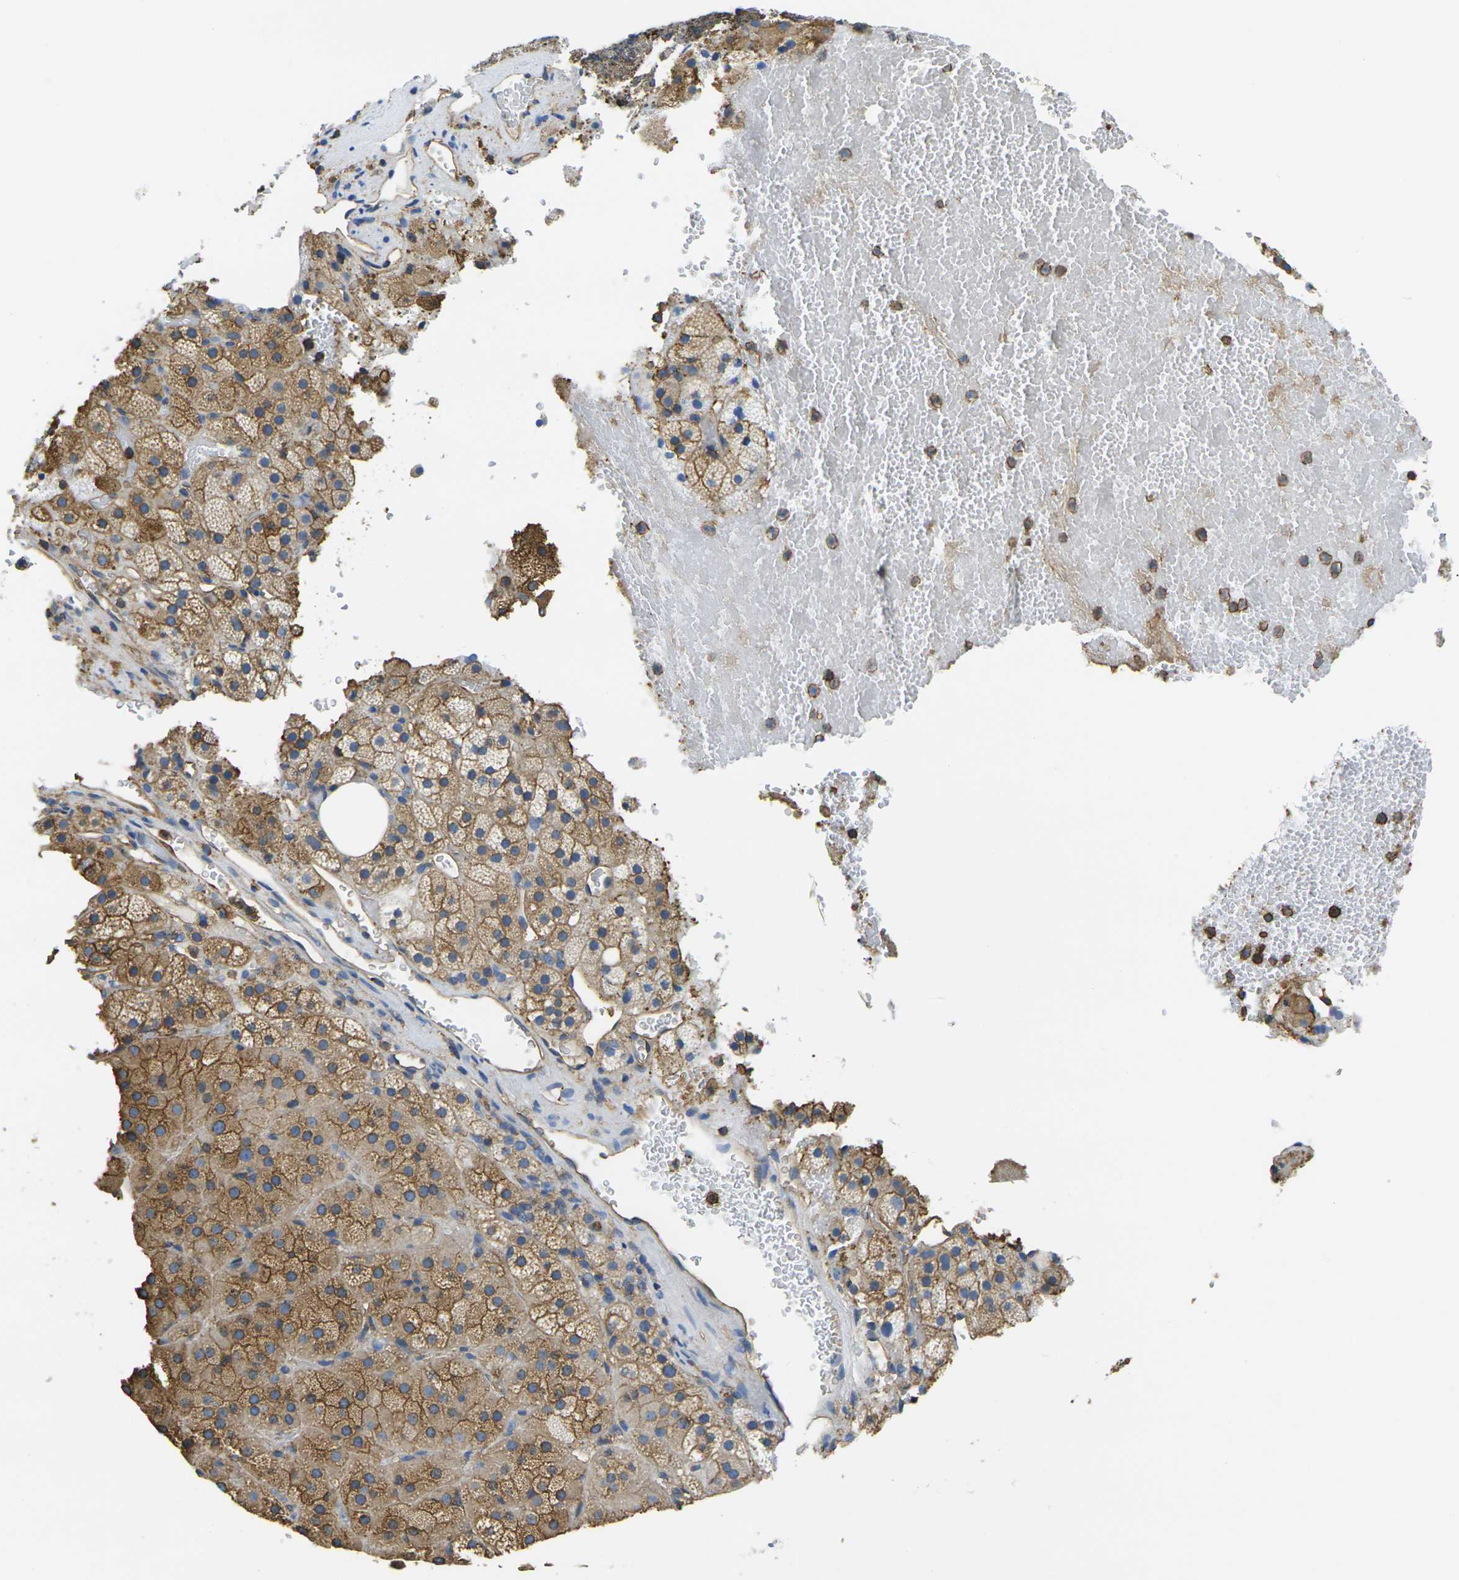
{"staining": {"intensity": "moderate", "quantity": ">75%", "location": "cytoplasmic/membranous"}, "tissue": "adrenal gland", "cell_type": "Glandular cells", "image_type": "normal", "snomed": [{"axis": "morphology", "description": "Normal tissue, NOS"}, {"axis": "topography", "description": "Adrenal gland"}], "caption": "Adrenal gland stained for a protein displays moderate cytoplasmic/membranous positivity in glandular cells. (DAB (3,3'-diaminobenzidine) = brown stain, brightfield microscopy at high magnification).", "gene": "FAM110D", "patient": {"sex": "female", "age": 59}}